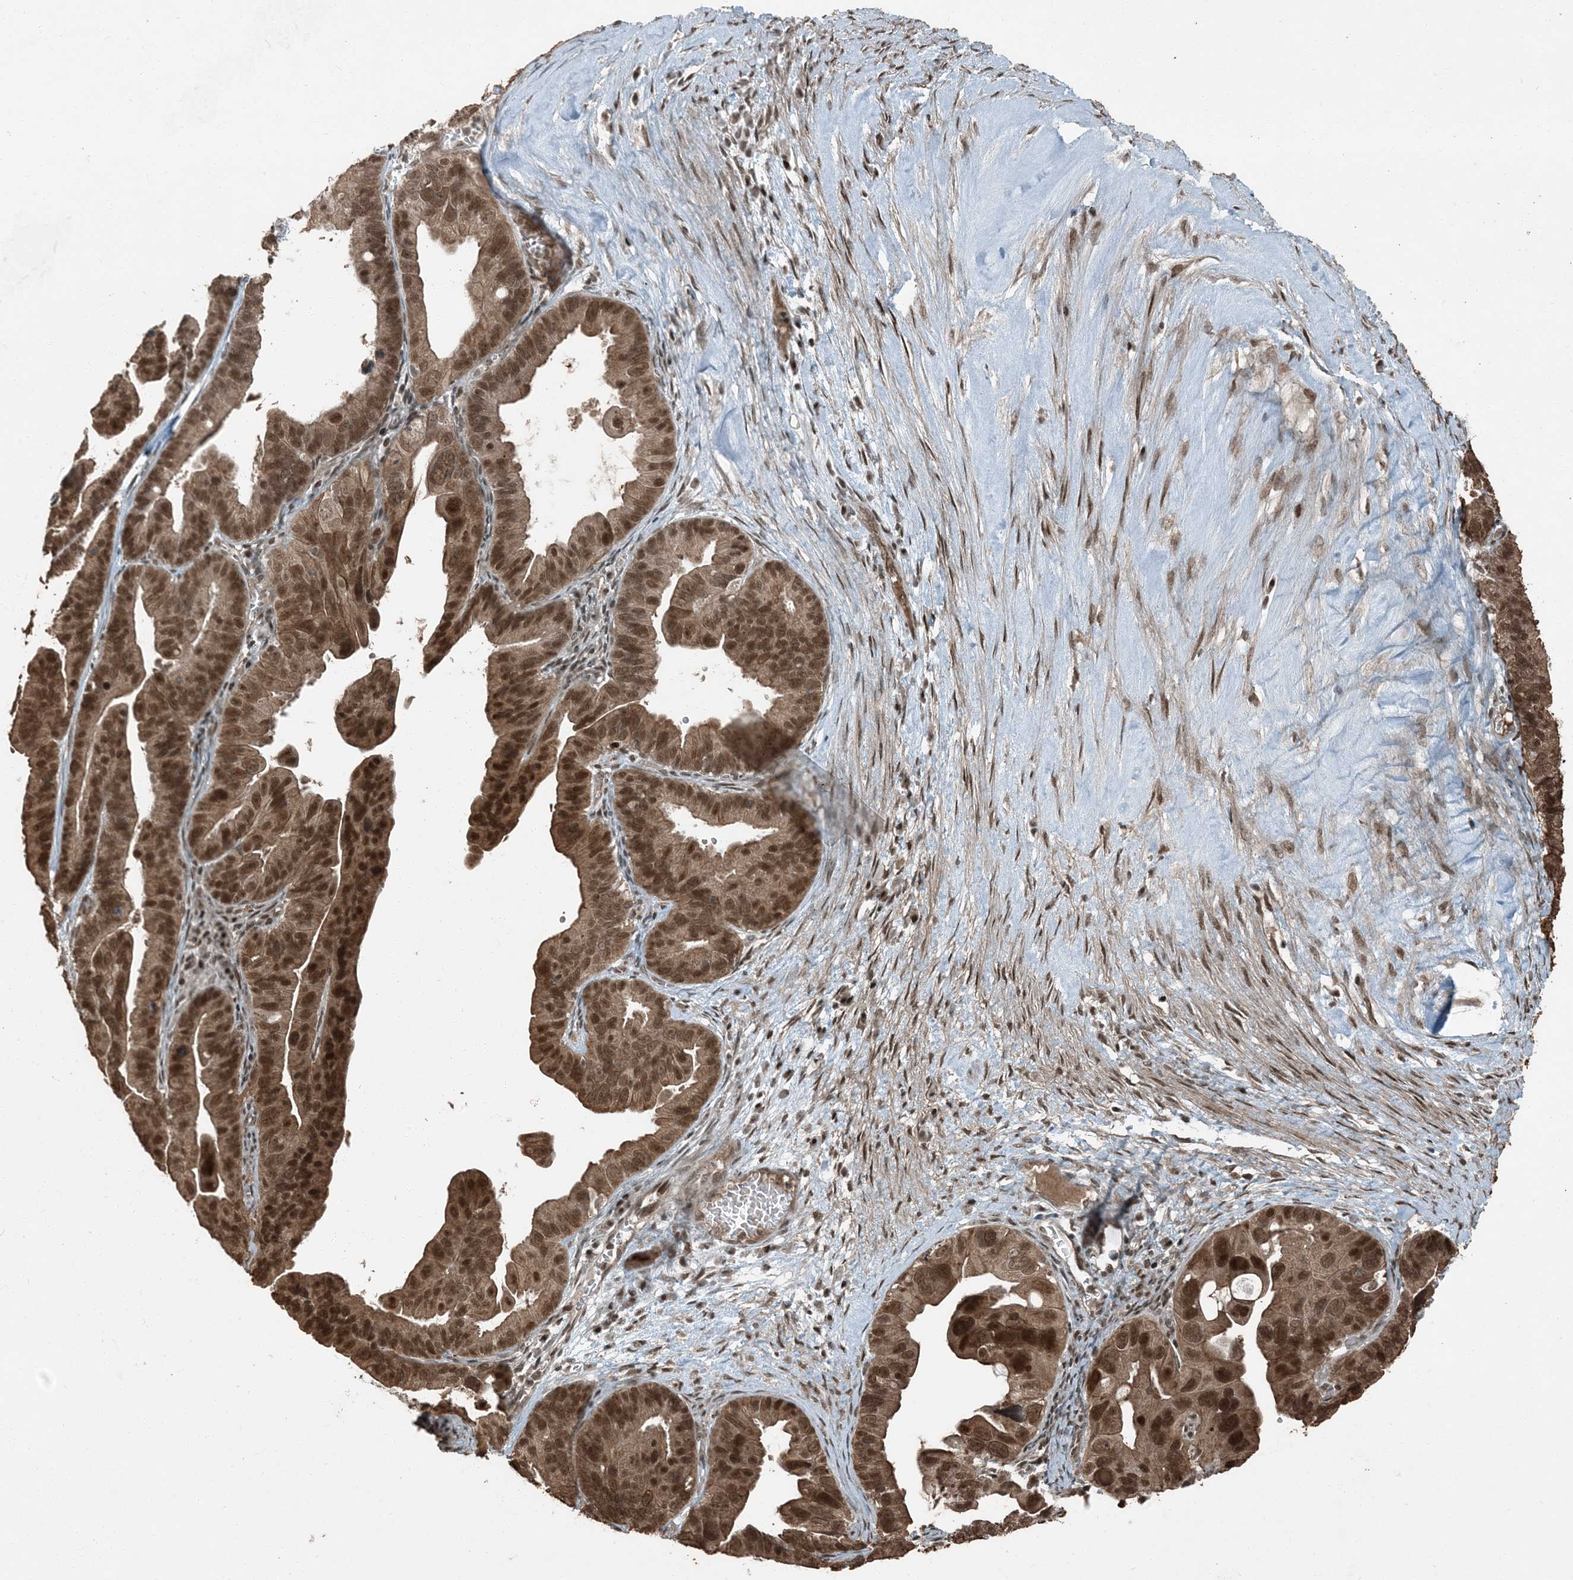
{"staining": {"intensity": "strong", "quantity": ">75%", "location": "cytoplasmic/membranous,nuclear"}, "tissue": "ovarian cancer", "cell_type": "Tumor cells", "image_type": "cancer", "snomed": [{"axis": "morphology", "description": "Cystadenocarcinoma, serous, NOS"}, {"axis": "topography", "description": "Ovary"}], "caption": "Protein staining by immunohistochemistry exhibits strong cytoplasmic/membranous and nuclear staining in about >75% of tumor cells in serous cystadenocarcinoma (ovarian).", "gene": "TRAPPC12", "patient": {"sex": "female", "age": 56}}